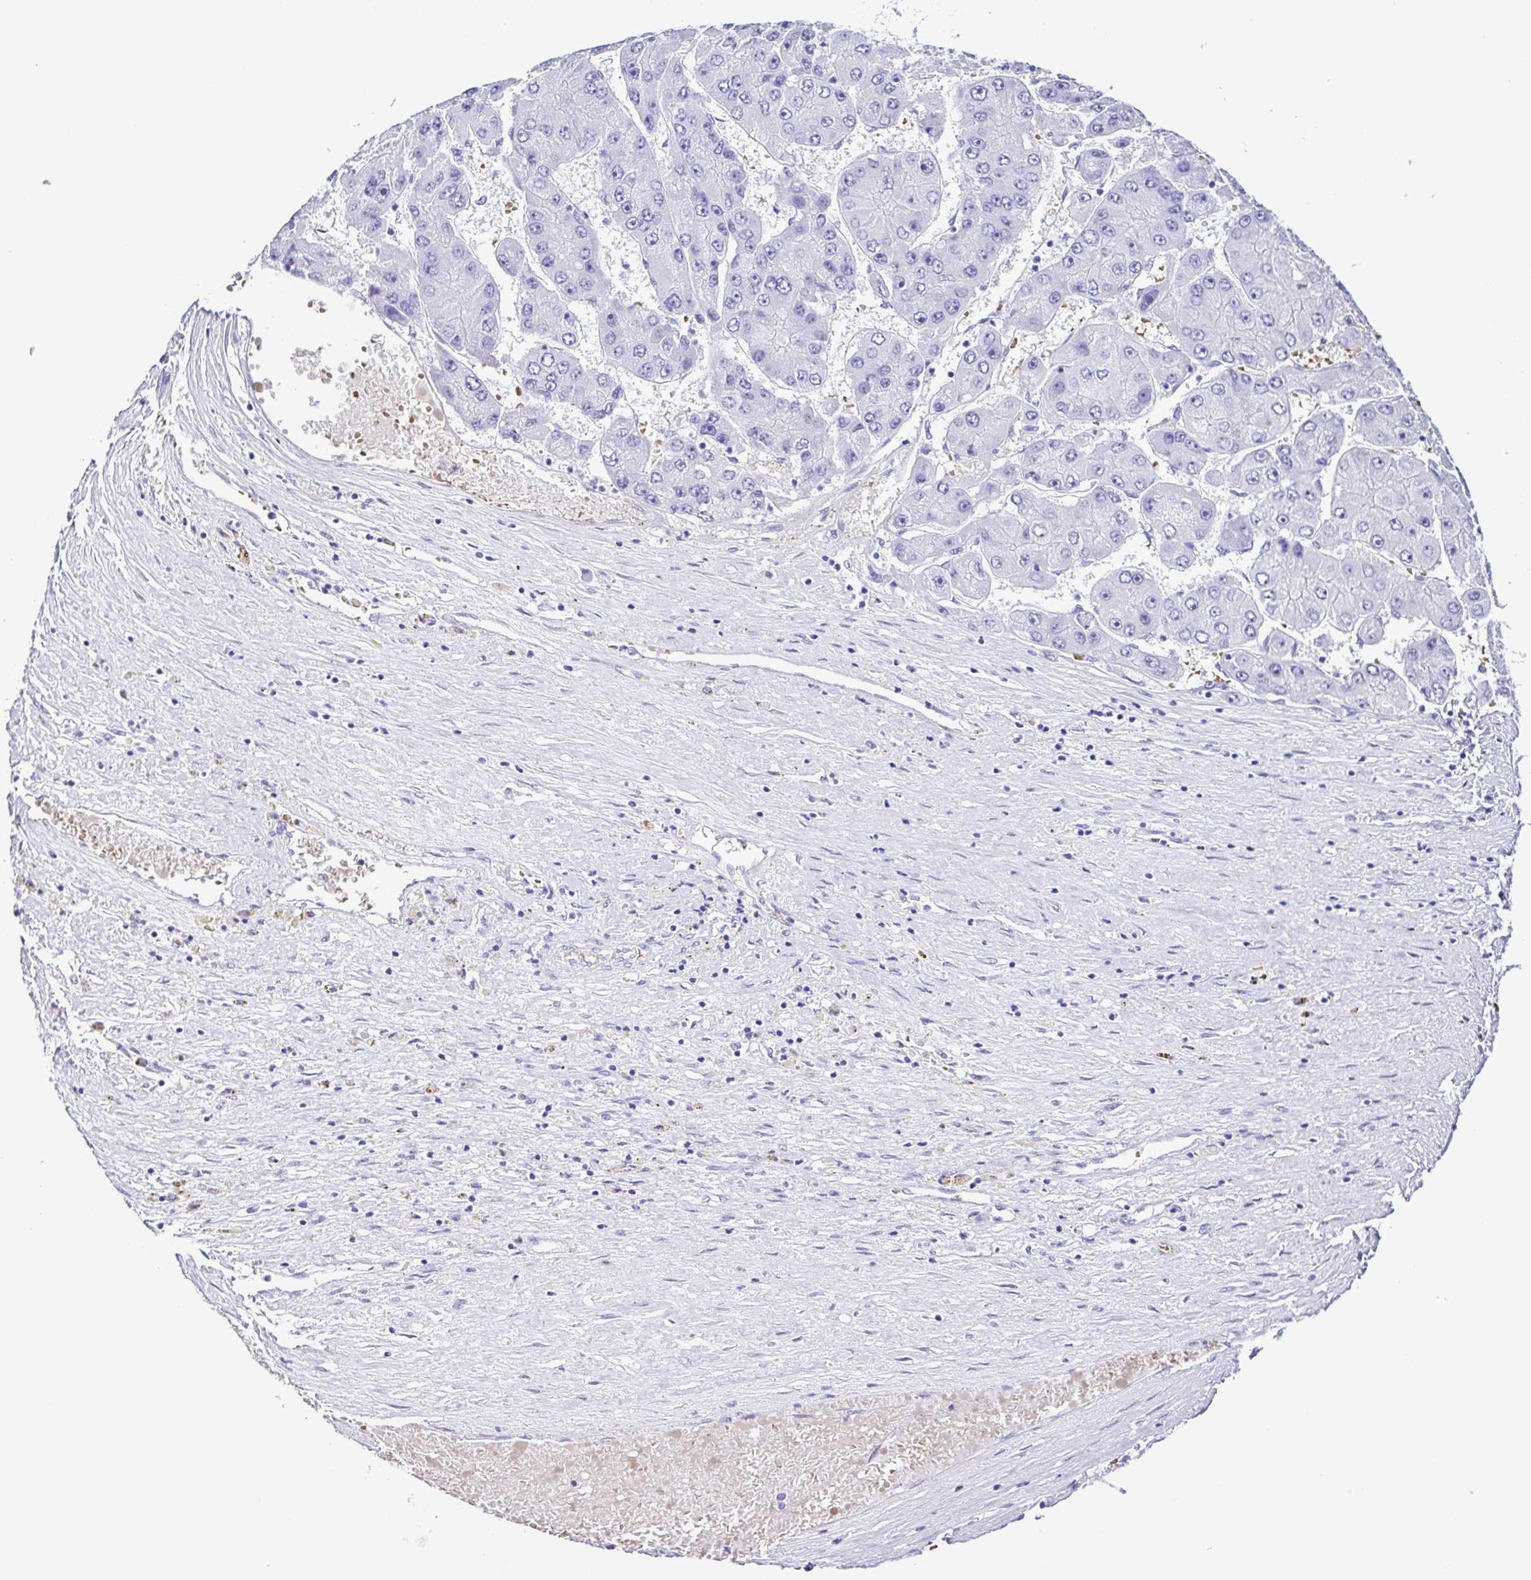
{"staining": {"intensity": "negative", "quantity": "none", "location": "none"}, "tissue": "liver cancer", "cell_type": "Tumor cells", "image_type": "cancer", "snomed": [{"axis": "morphology", "description": "Carcinoma, Hepatocellular, NOS"}, {"axis": "topography", "description": "Liver"}], "caption": "Immunohistochemistry image of liver hepatocellular carcinoma stained for a protein (brown), which shows no staining in tumor cells.", "gene": "SYT1", "patient": {"sex": "female", "age": 61}}